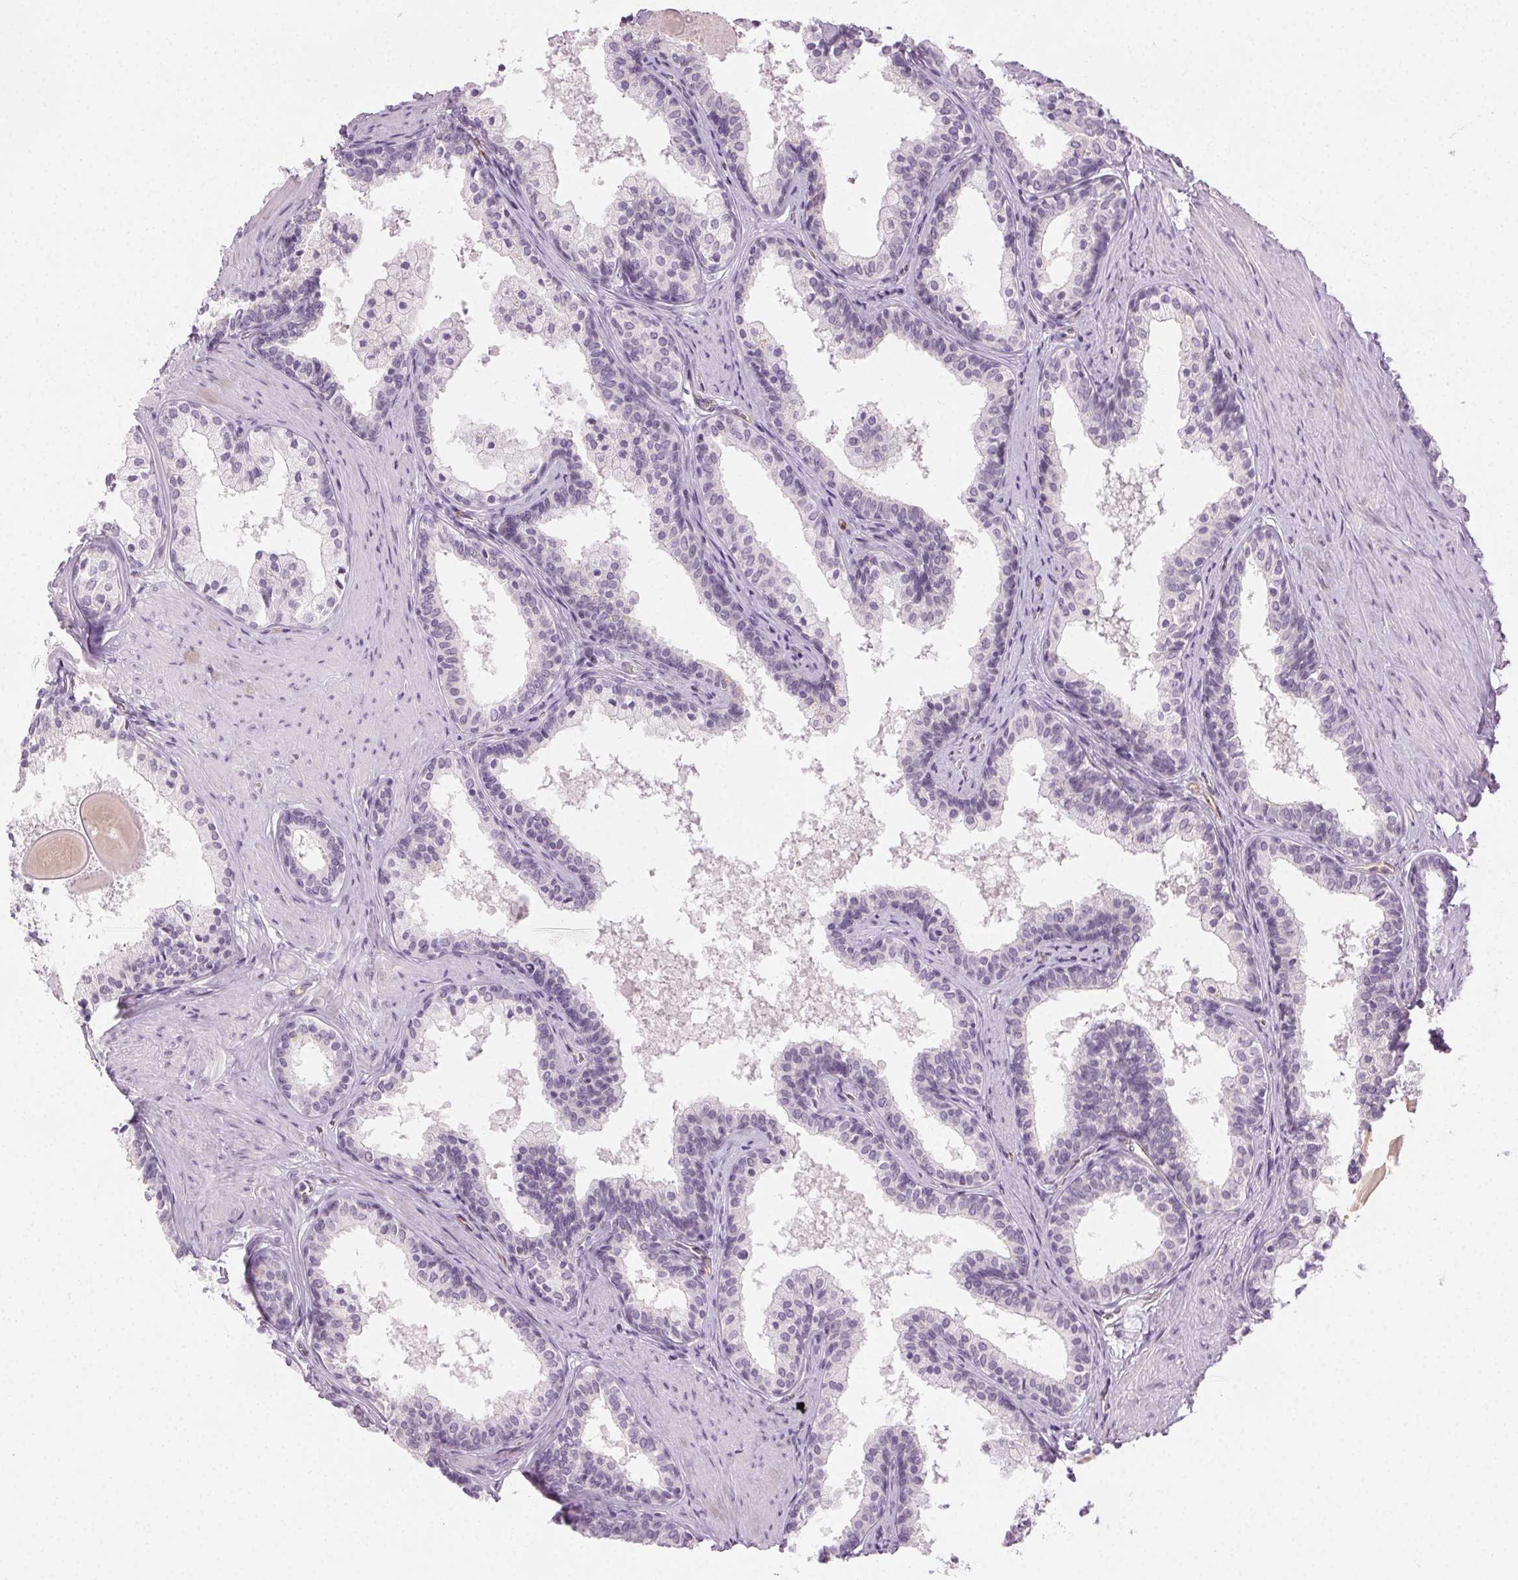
{"staining": {"intensity": "negative", "quantity": "none", "location": "none"}, "tissue": "prostate", "cell_type": "Glandular cells", "image_type": "normal", "snomed": [{"axis": "morphology", "description": "Normal tissue, NOS"}, {"axis": "topography", "description": "Prostate"}], "caption": "Histopathology image shows no protein expression in glandular cells of unremarkable prostate.", "gene": "AIF1L", "patient": {"sex": "male", "age": 61}}